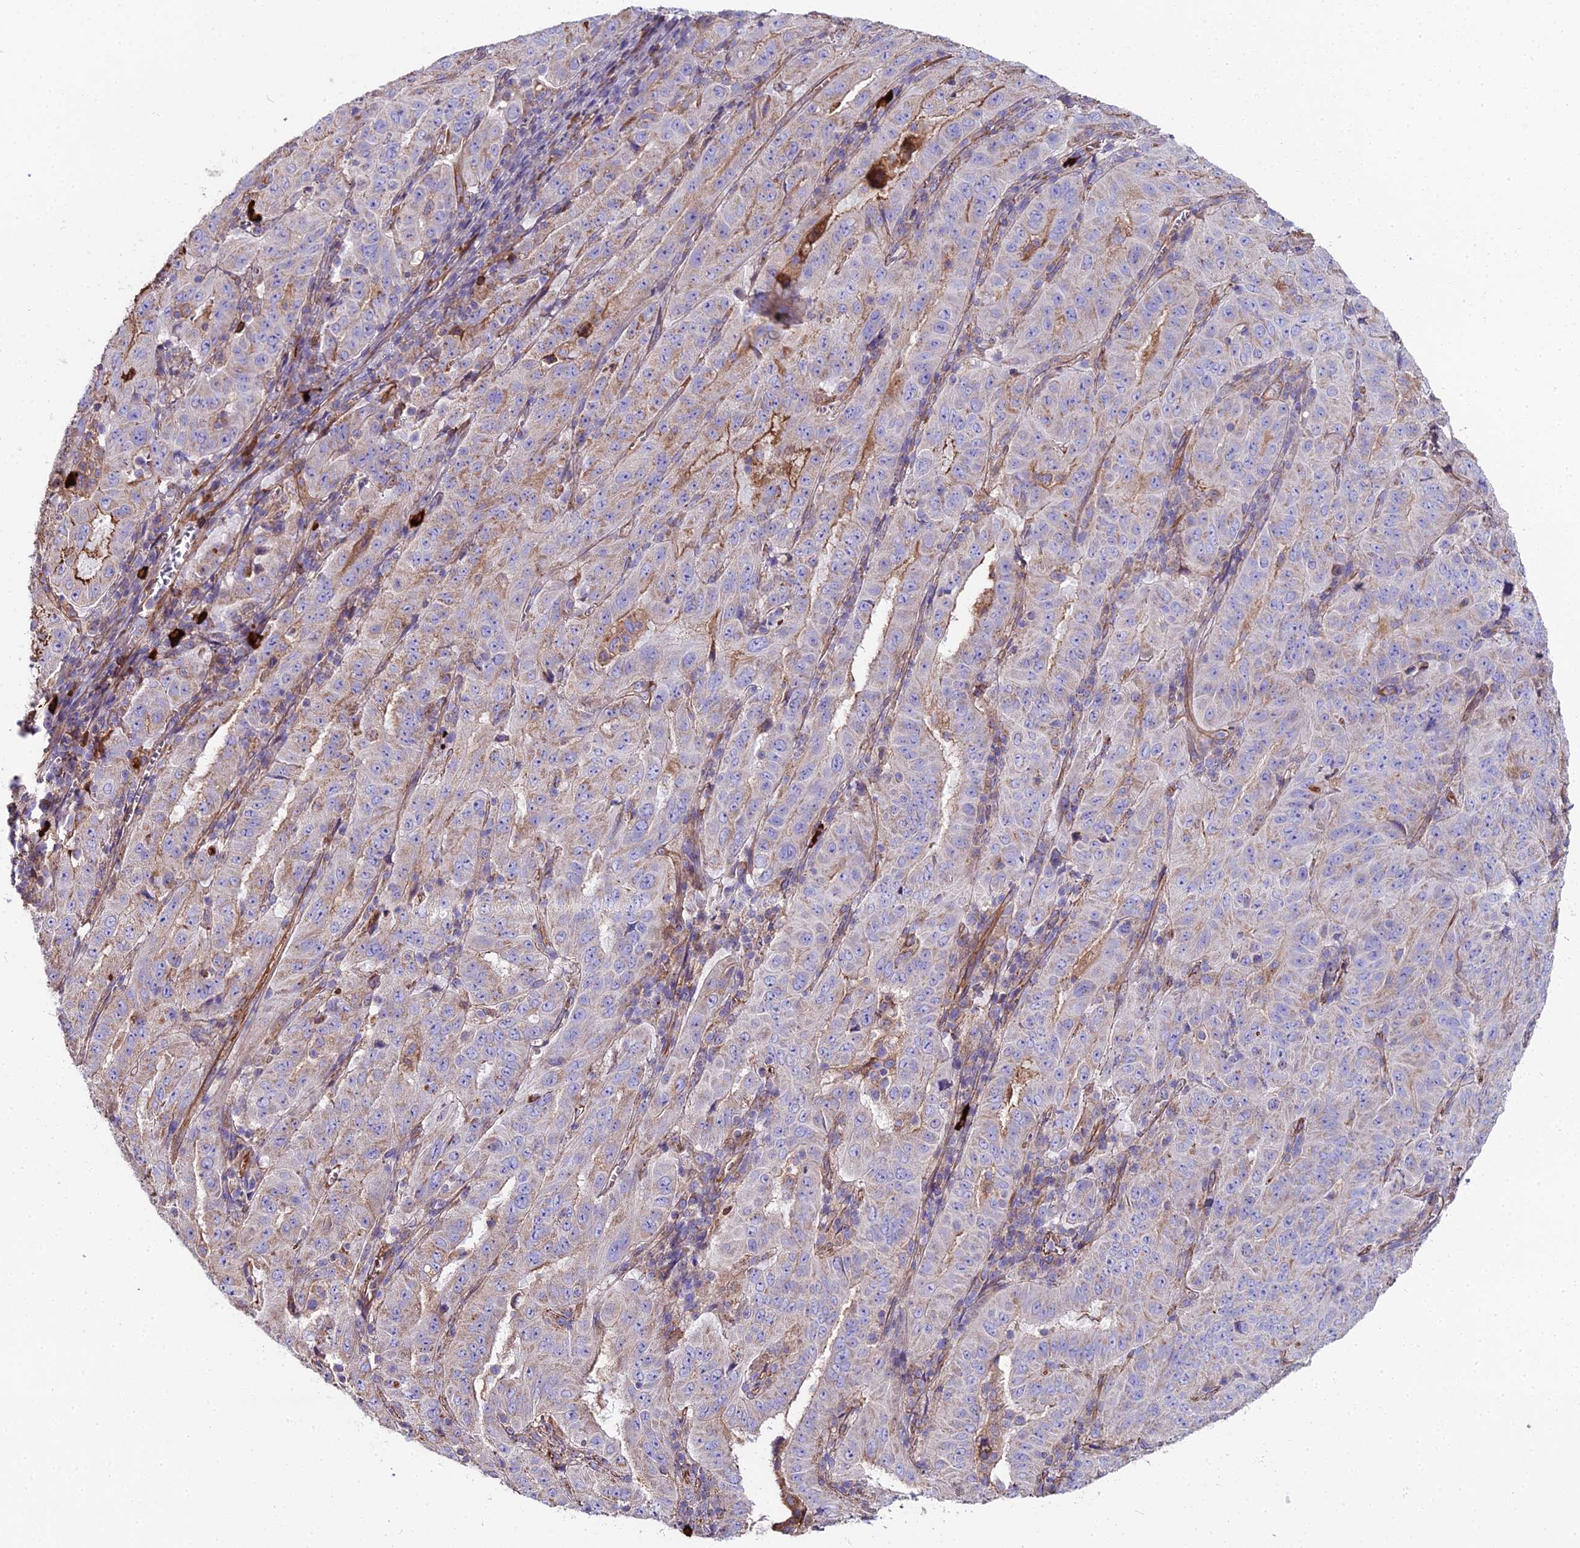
{"staining": {"intensity": "moderate", "quantity": "<25%", "location": "cytoplasmic/membranous"}, "tissue": "pancreatic cancer", "cell_type": "Tumor cells", "image_type": "cancer", "snomed": [{"axis": "morphology", "description": "Adenocarcinoma, NOS"}, {"axis": "topography", "description": "Pancreas"}], "caption": "Tumor cells show low levels of moderate cytoplasmic/membranous positivity in approximately <25% of cells in human adenocarcinoma (pancreatic). (Brightfield microscopy of DAB IHC at high magnification).", "gene": "BEX4", "patient": {"sex": "male", "age": 63}}